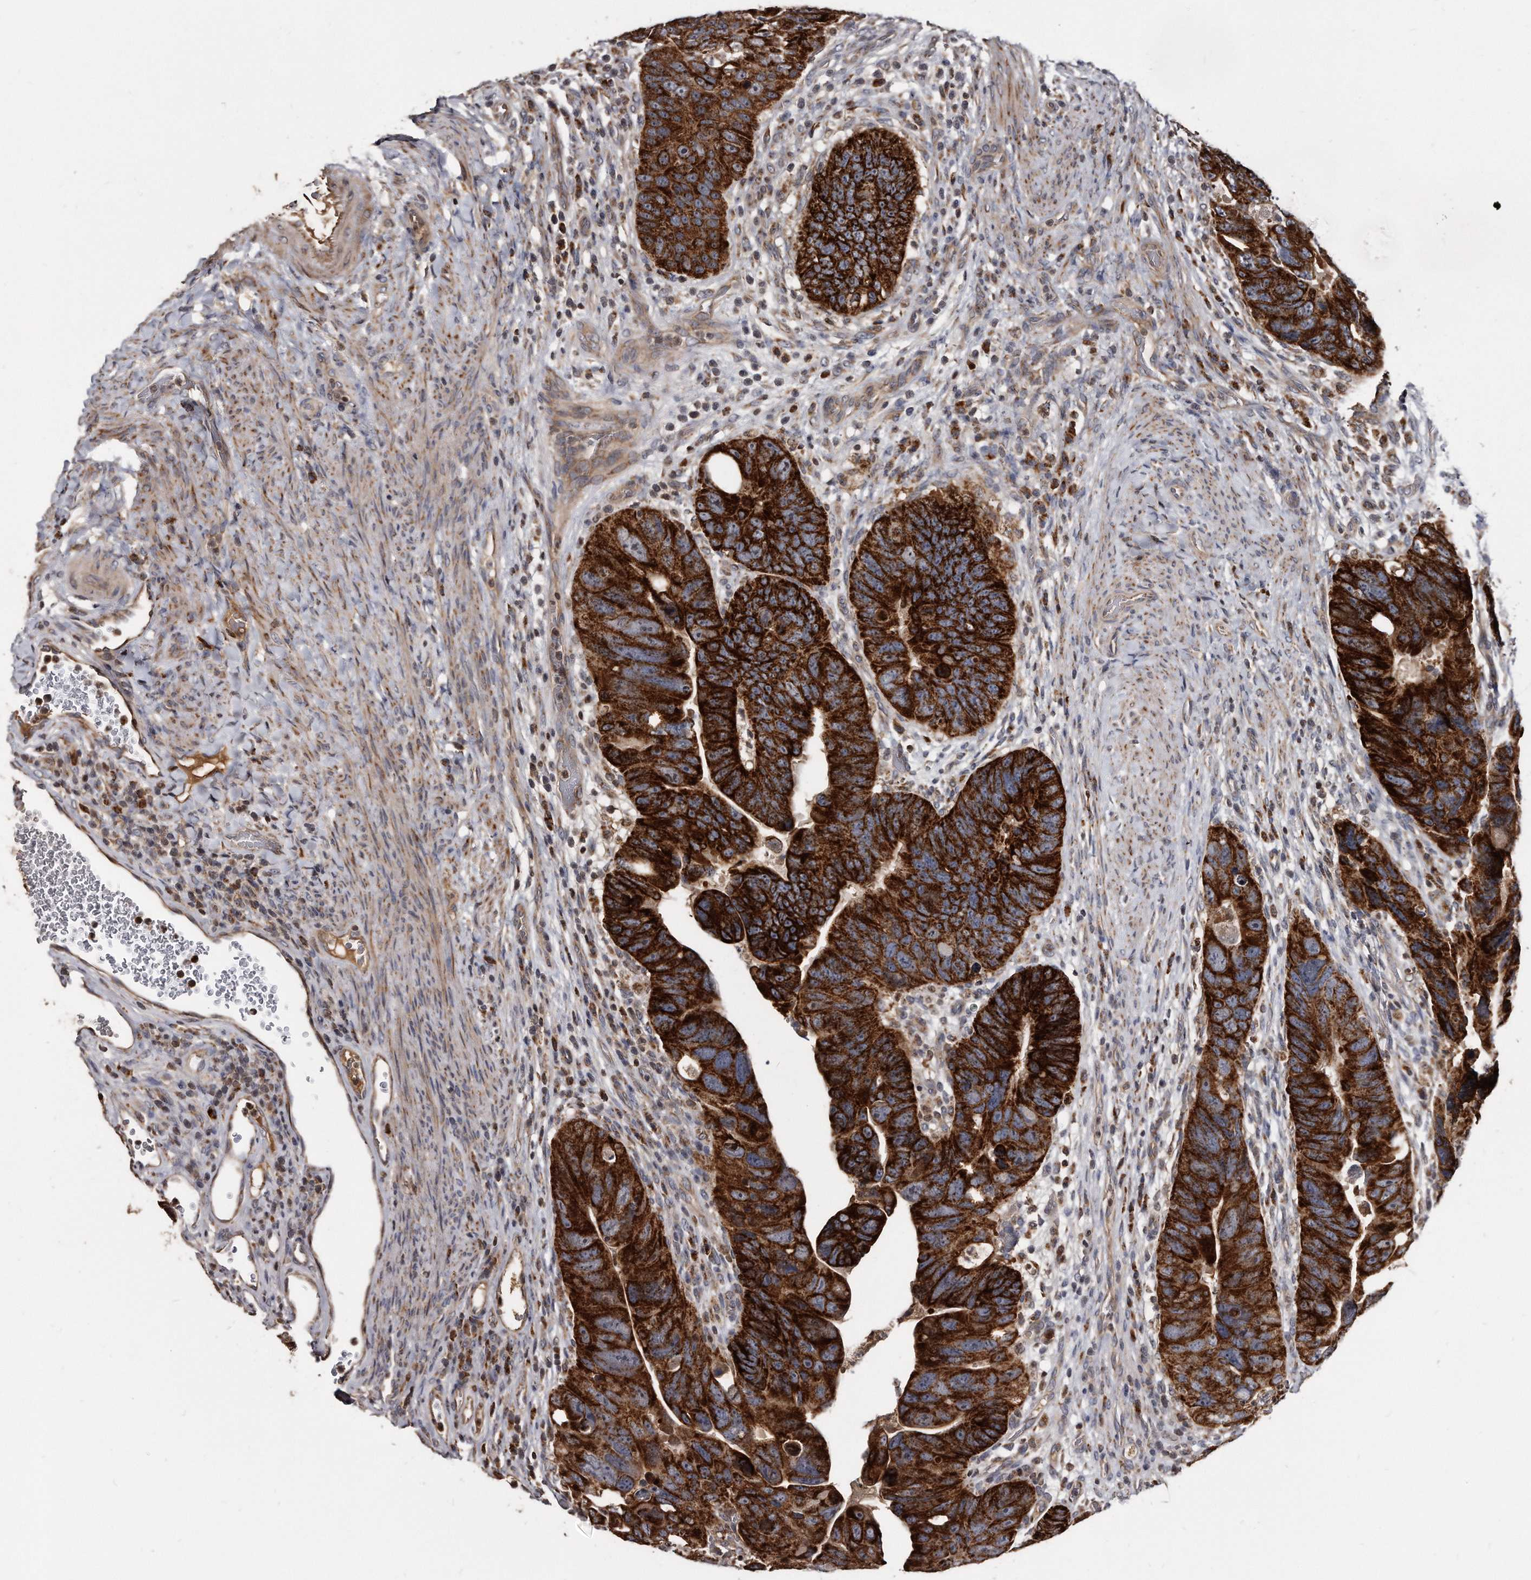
{"staining": {"intensity": "strong", "quantity": ">75%", "location": "cytoplasmic/membranous"}, "tissue": "colorectal cancer", "cell_type": "Tumor cells", "image_type": "cancer", "snomed": [{"axis": "morphology", "description": "Adenocarcinoma, NOS"}, {"axis": "topography", "description": "Rectum"}], "caption": "DAB (3,3'-diaminobenzidine) immunohistochemical staining of human colorectal cancer (adenocarcinoma) shows strong cytoplasmic/membranous protein staining in about >75% of tumor cells.", "gene": "FAM136A", "patient": {"sex": "male", "age": 59}}